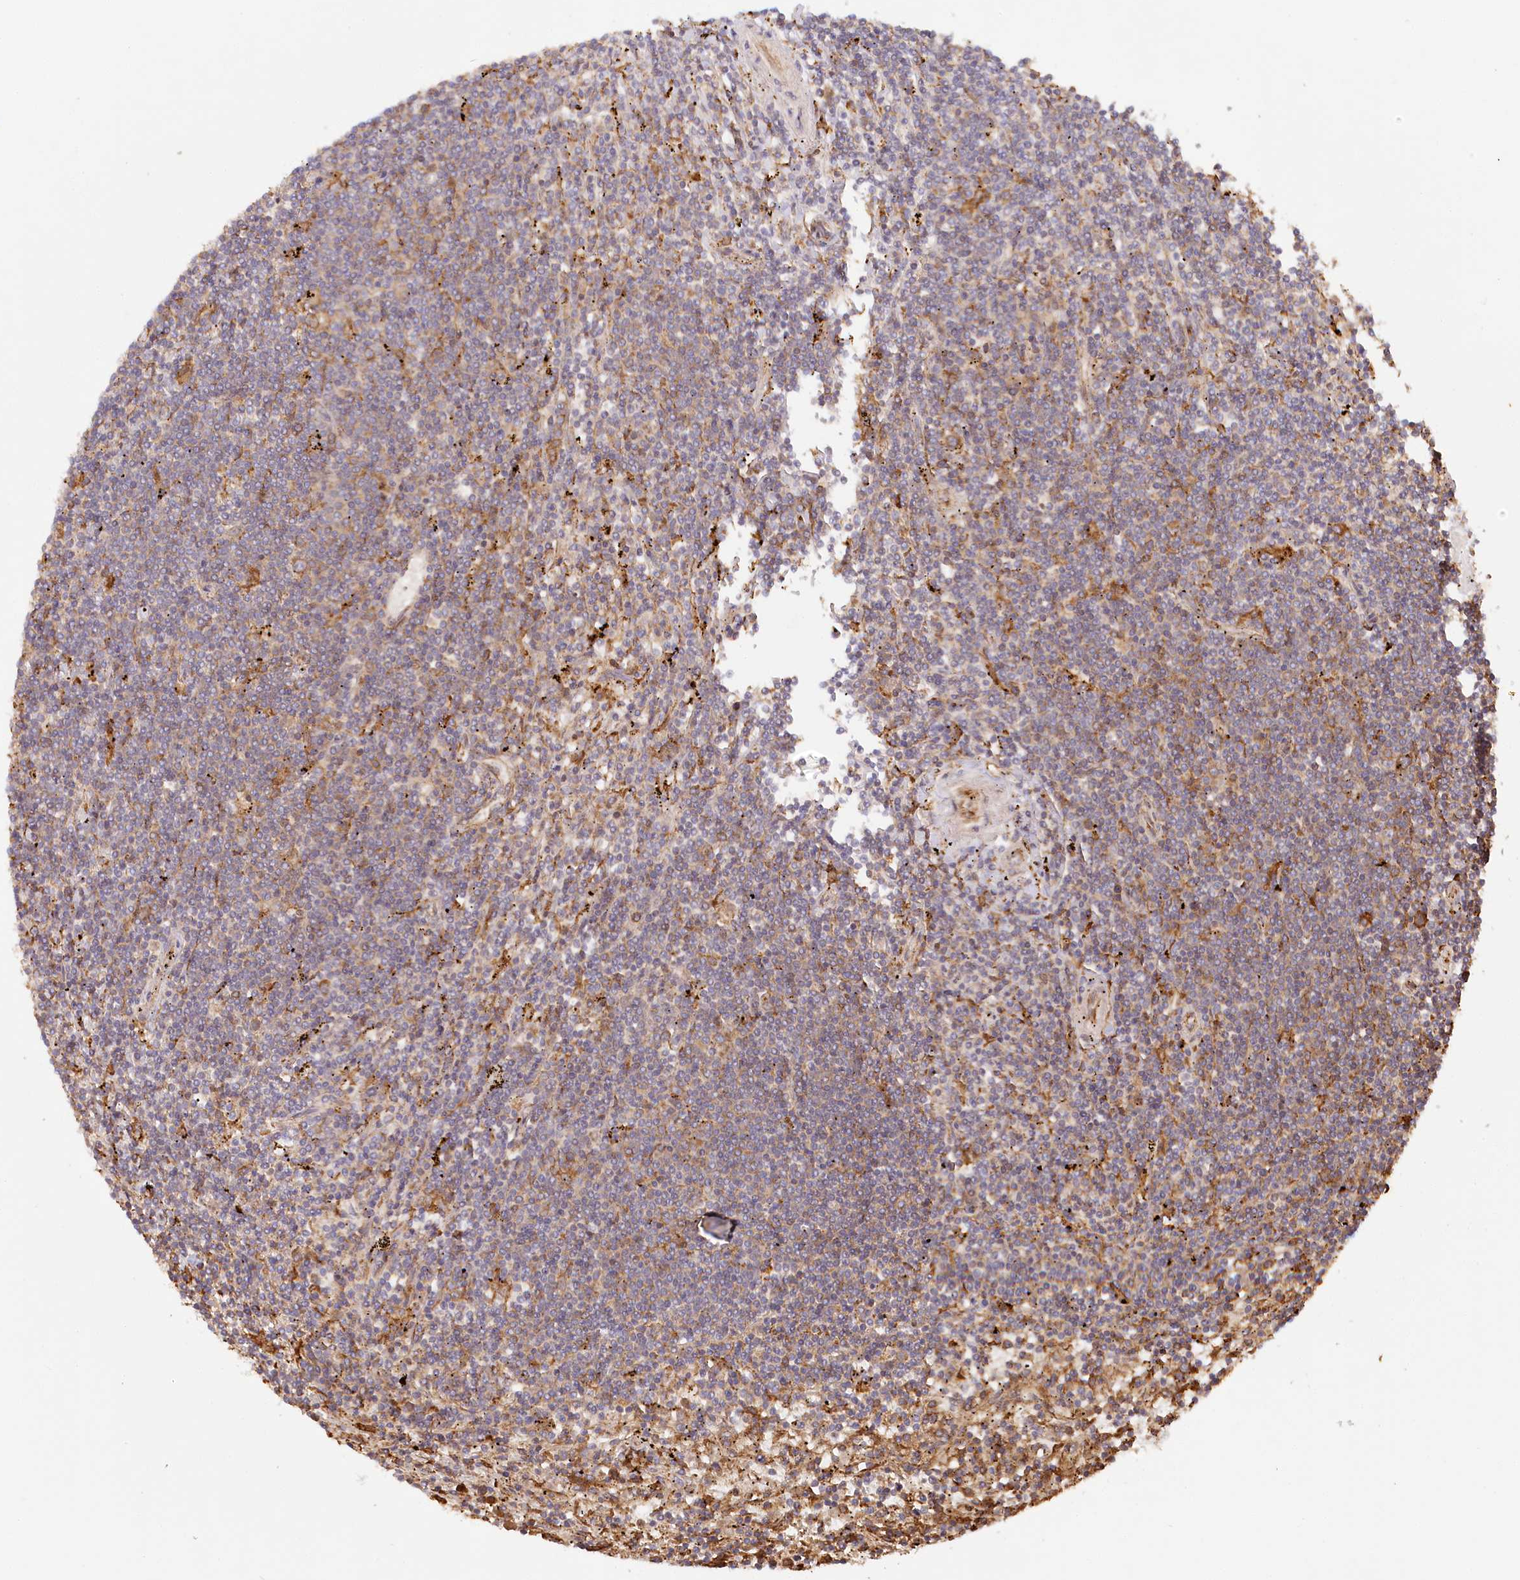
{"staining": {"intensity": "moderate", "quantity": "25%-75%", "location": "cytoplasmic/membranous"}, "tissue": "lymphoma", "cell_type": "Tumor cells", "image_type": "cancer", "snomed": [{"axis": "morphology", "description": "Malignant lymphoma, non-Hodgkin's type, Low grade"}, {"axis": "topography", "description": "Spleen"}], "caption": "The photomicrograph reveals staining of lymphoma, revealing moderate cytoplasmic/membranous protein staining (brown color) within tumor cells. The staining was performed using DAB (3,3'-diaminobenzidine), with brown indicating positive protein expression. Nuclei are stained blue with hematoxylin.", "gene": "ACAP2", "patient": {"sex": "male", "age": 76}}